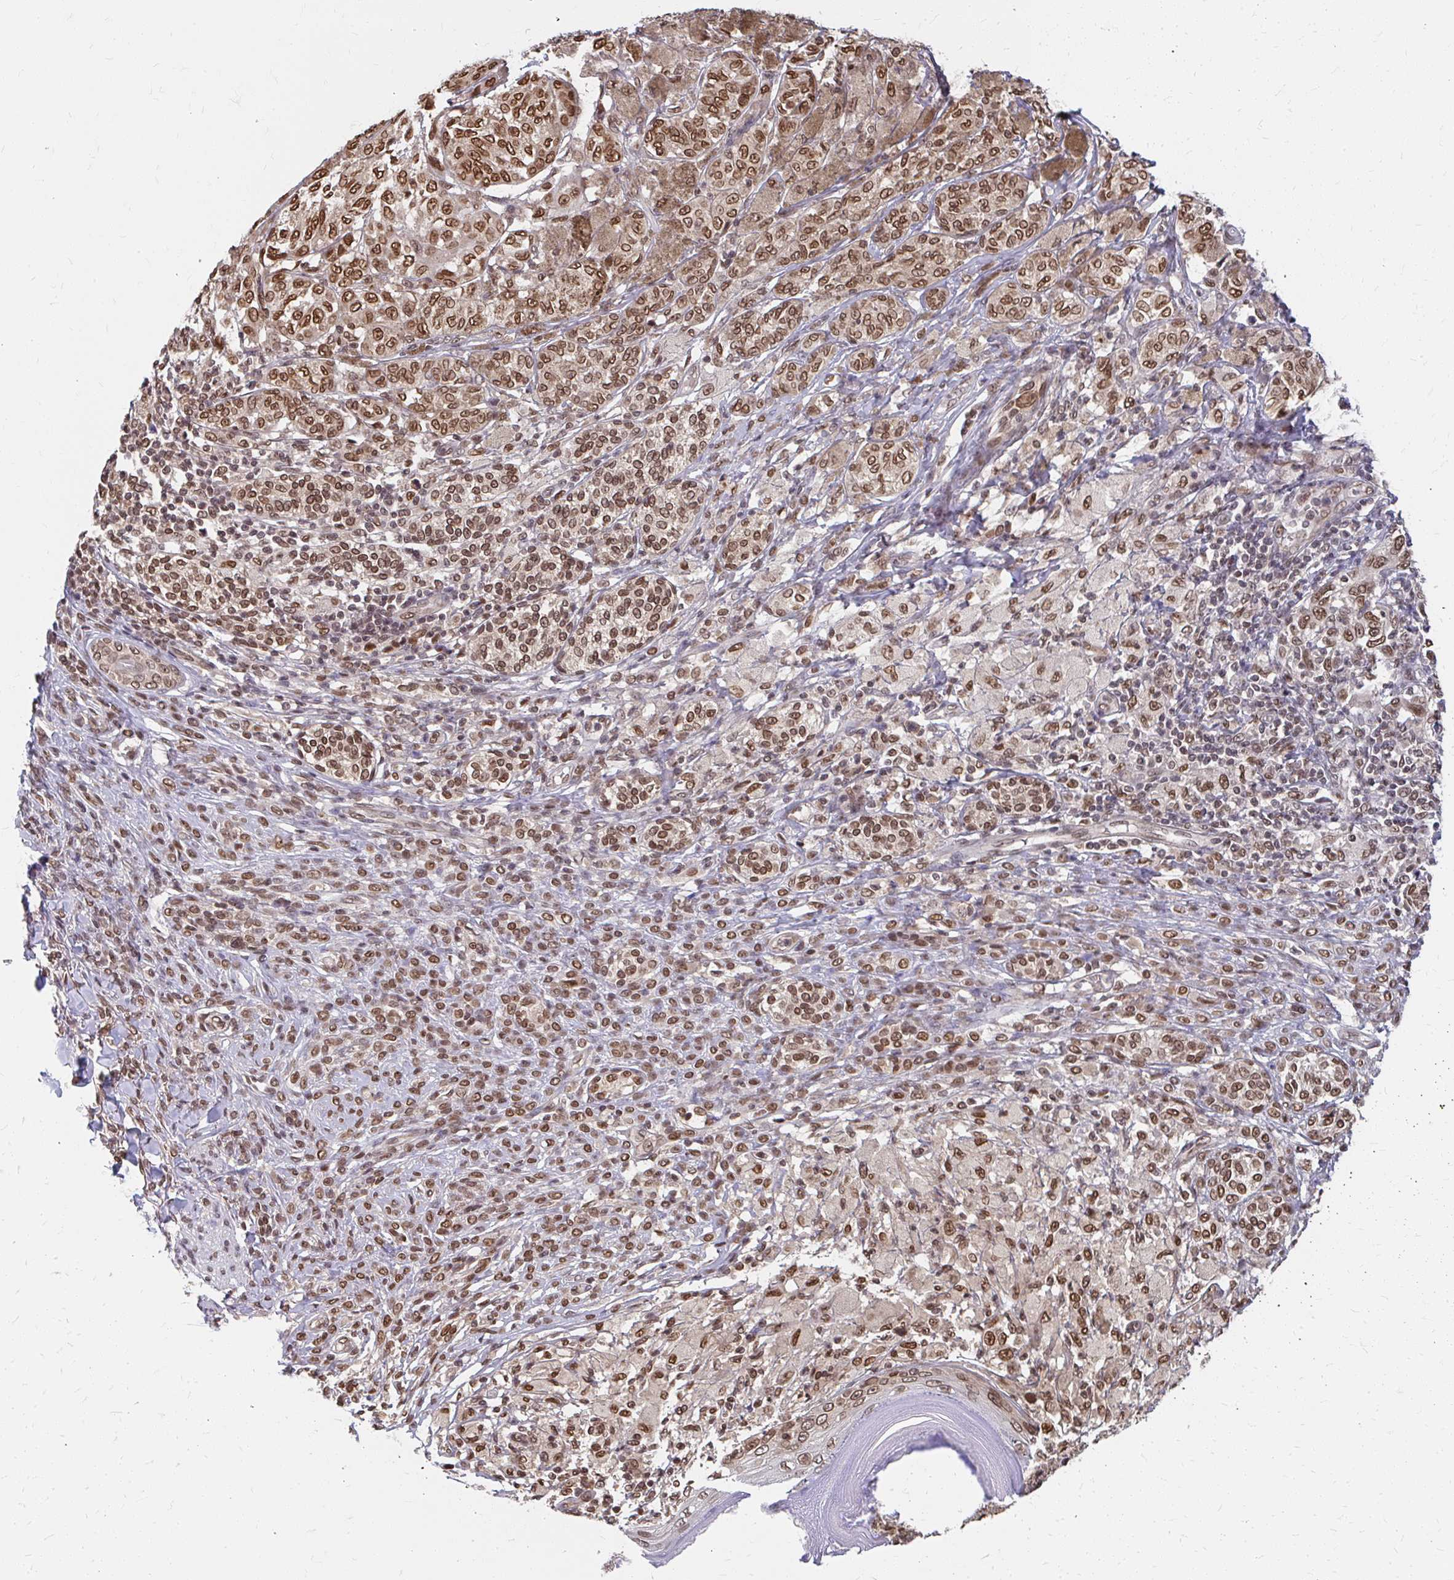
{"staining": {"intensity": "moderate", "quantity": ">75%", "location": "cytoplasmic/membranous,nuclear"}, "tissue": "melanoma", "cell_type": "Tumor cells", "image_type": "cancer", "snomed": [{"axis": "morphology", "description": "Malignant melanoma, NOS"}, {"axis": "topography", "description": "Skin"}], "caption": "Malignant melanoma stained for a protein displays moderate cytoplasmic/membranous and nuclear positivity in tumor cells. The protein is stained brown, and the nuclei are stained in blue (DAB IHC with brightfield microscopy, high magnification).", "gene": "XPO1", "patient": {"sex": "male", "age": 42}}